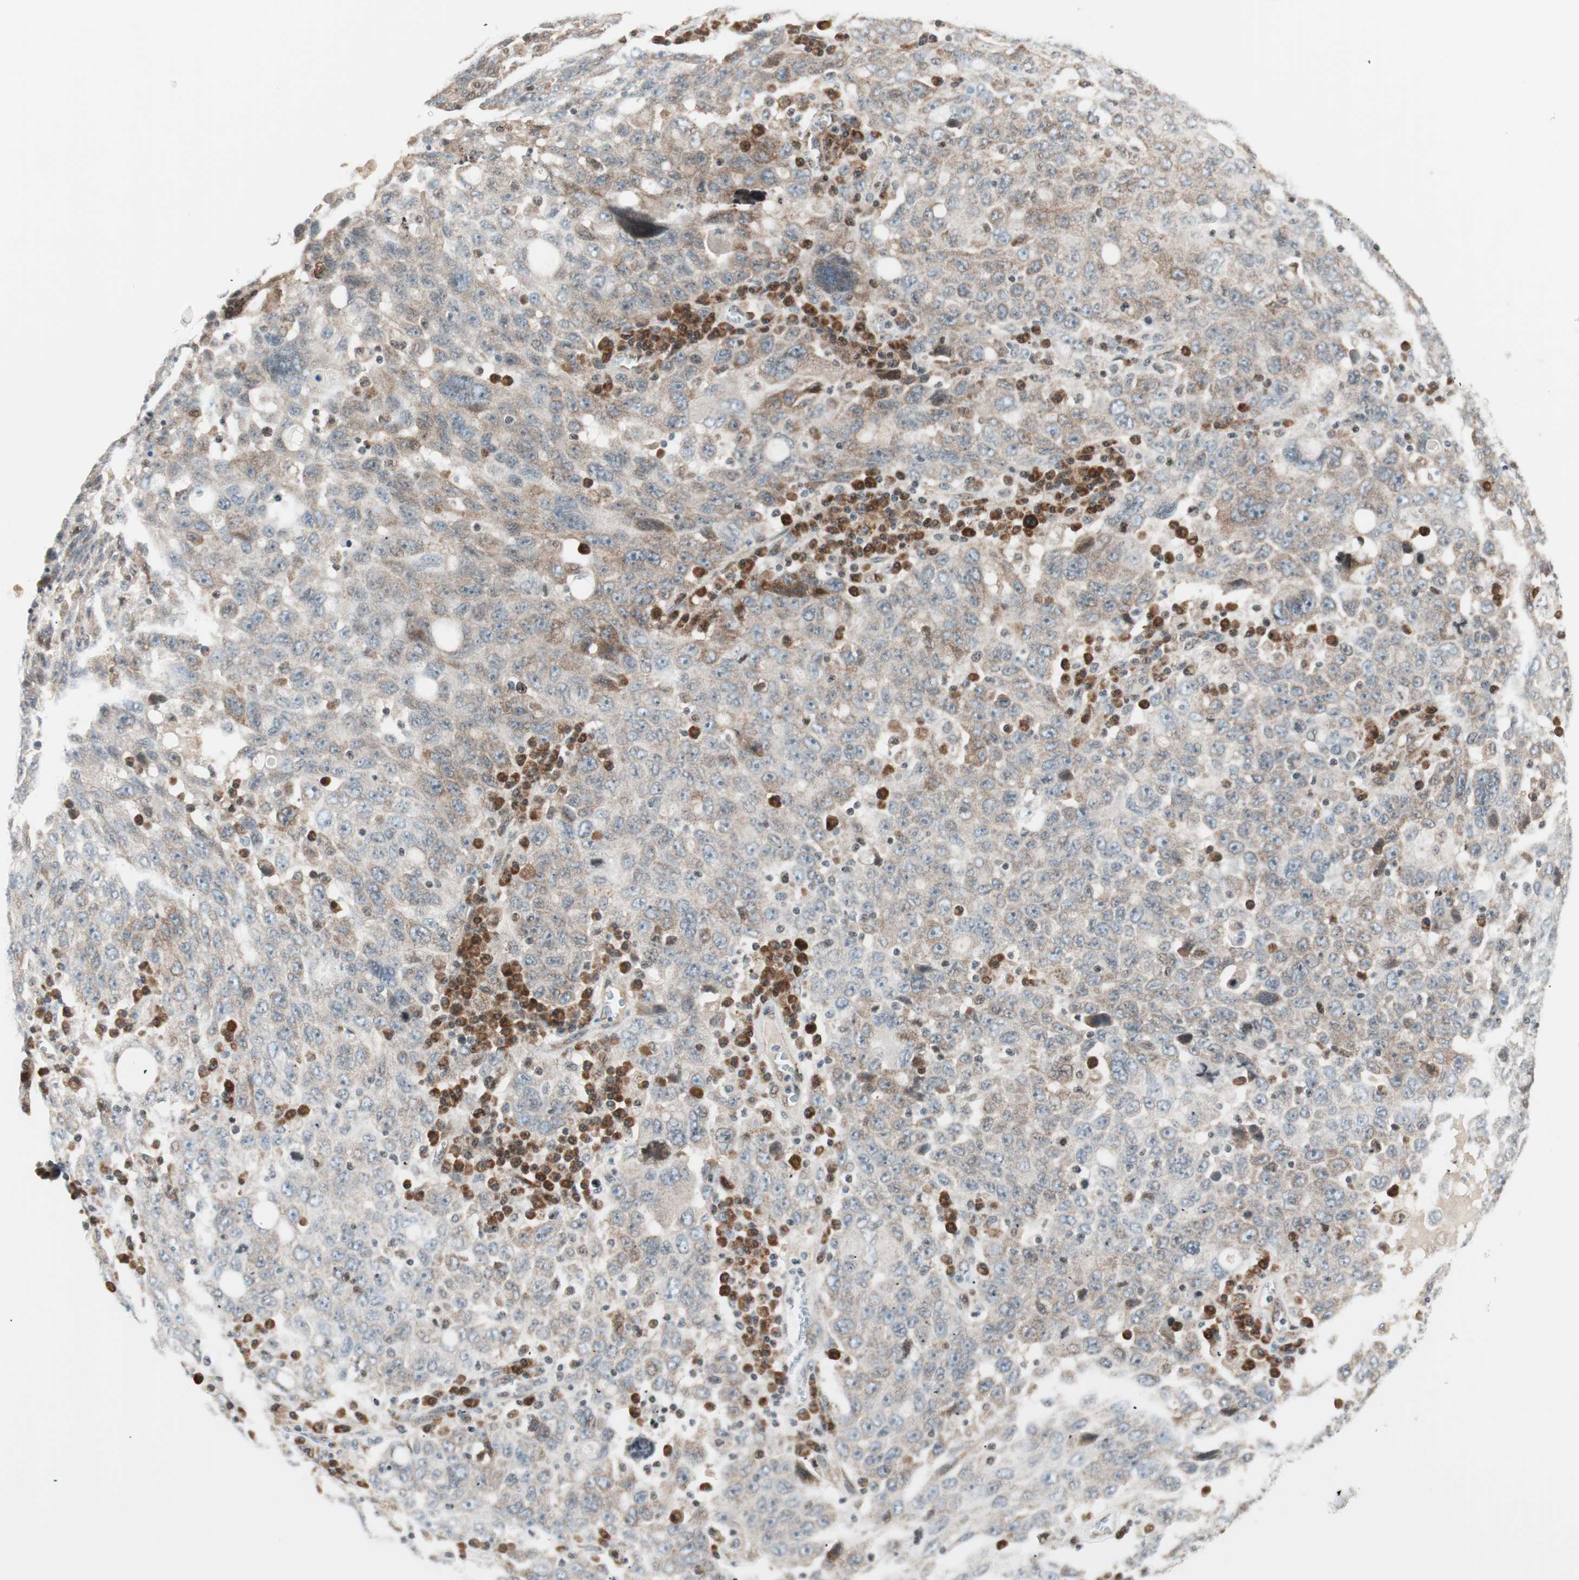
{"staining": {"intensity": "weak", "quantity": "25%-75%", "location": "cytoplasmic/membranous"}, "tissue": "ovarian cancer", "cell_type": "Tumor cells", "image_type": "cancer", "snomed": [{"axis": "morphology", "description": "Carcinoma, endometroid"}, {"axis": "topography", "description": "Ovary"}], "caption": "Protein staining displays weak cytoplasmic/membranous staining in about 25%-75% of tumor cells in endometroid carcinoma (ovarian).", "gene": "TPT1", "patient": {"sex": "female", "age": 62}}